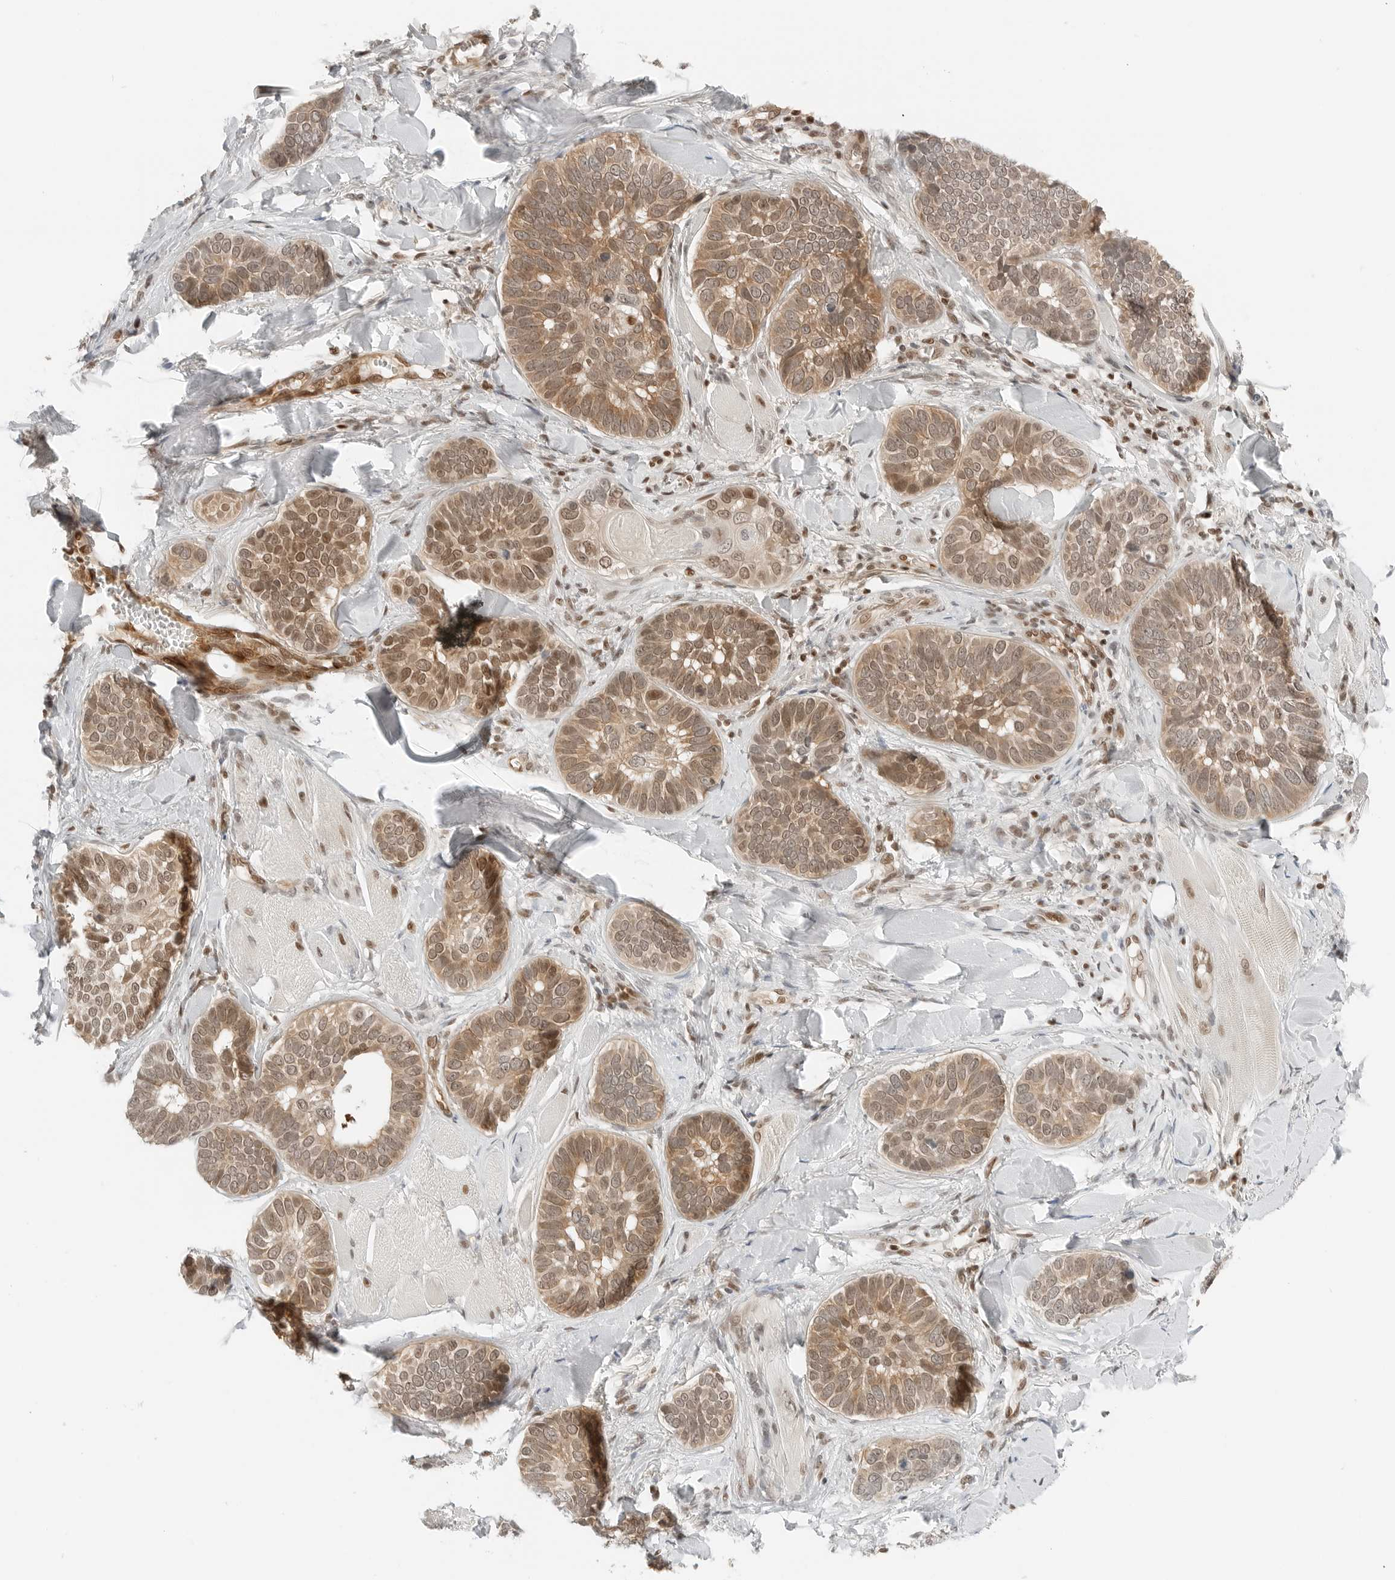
{"staining": {"intensity": "moderate", "quantity": ">75%", "location": "cytoplasmic/membranous,nuclear"}, "tissue": "skin cancer", "cell_type": "Tumor cells", "image_type": "cancer", "snomed": [{"axis": "morphology", "description": "Basal cell carcinoma"}, {"axis": "topography", "description": "Skin"}], "caption": "Immunohistochemical staining of human basal cell carcinoma (skin) displays moderate cytoplasmic/membranous and nuclear protein positivity in approximately >75% of tumor cells. (IHC, brightfield microscopy, high magnification).", "gene": "CRTC2", "patient": {"sex": "male", "age": 62}}